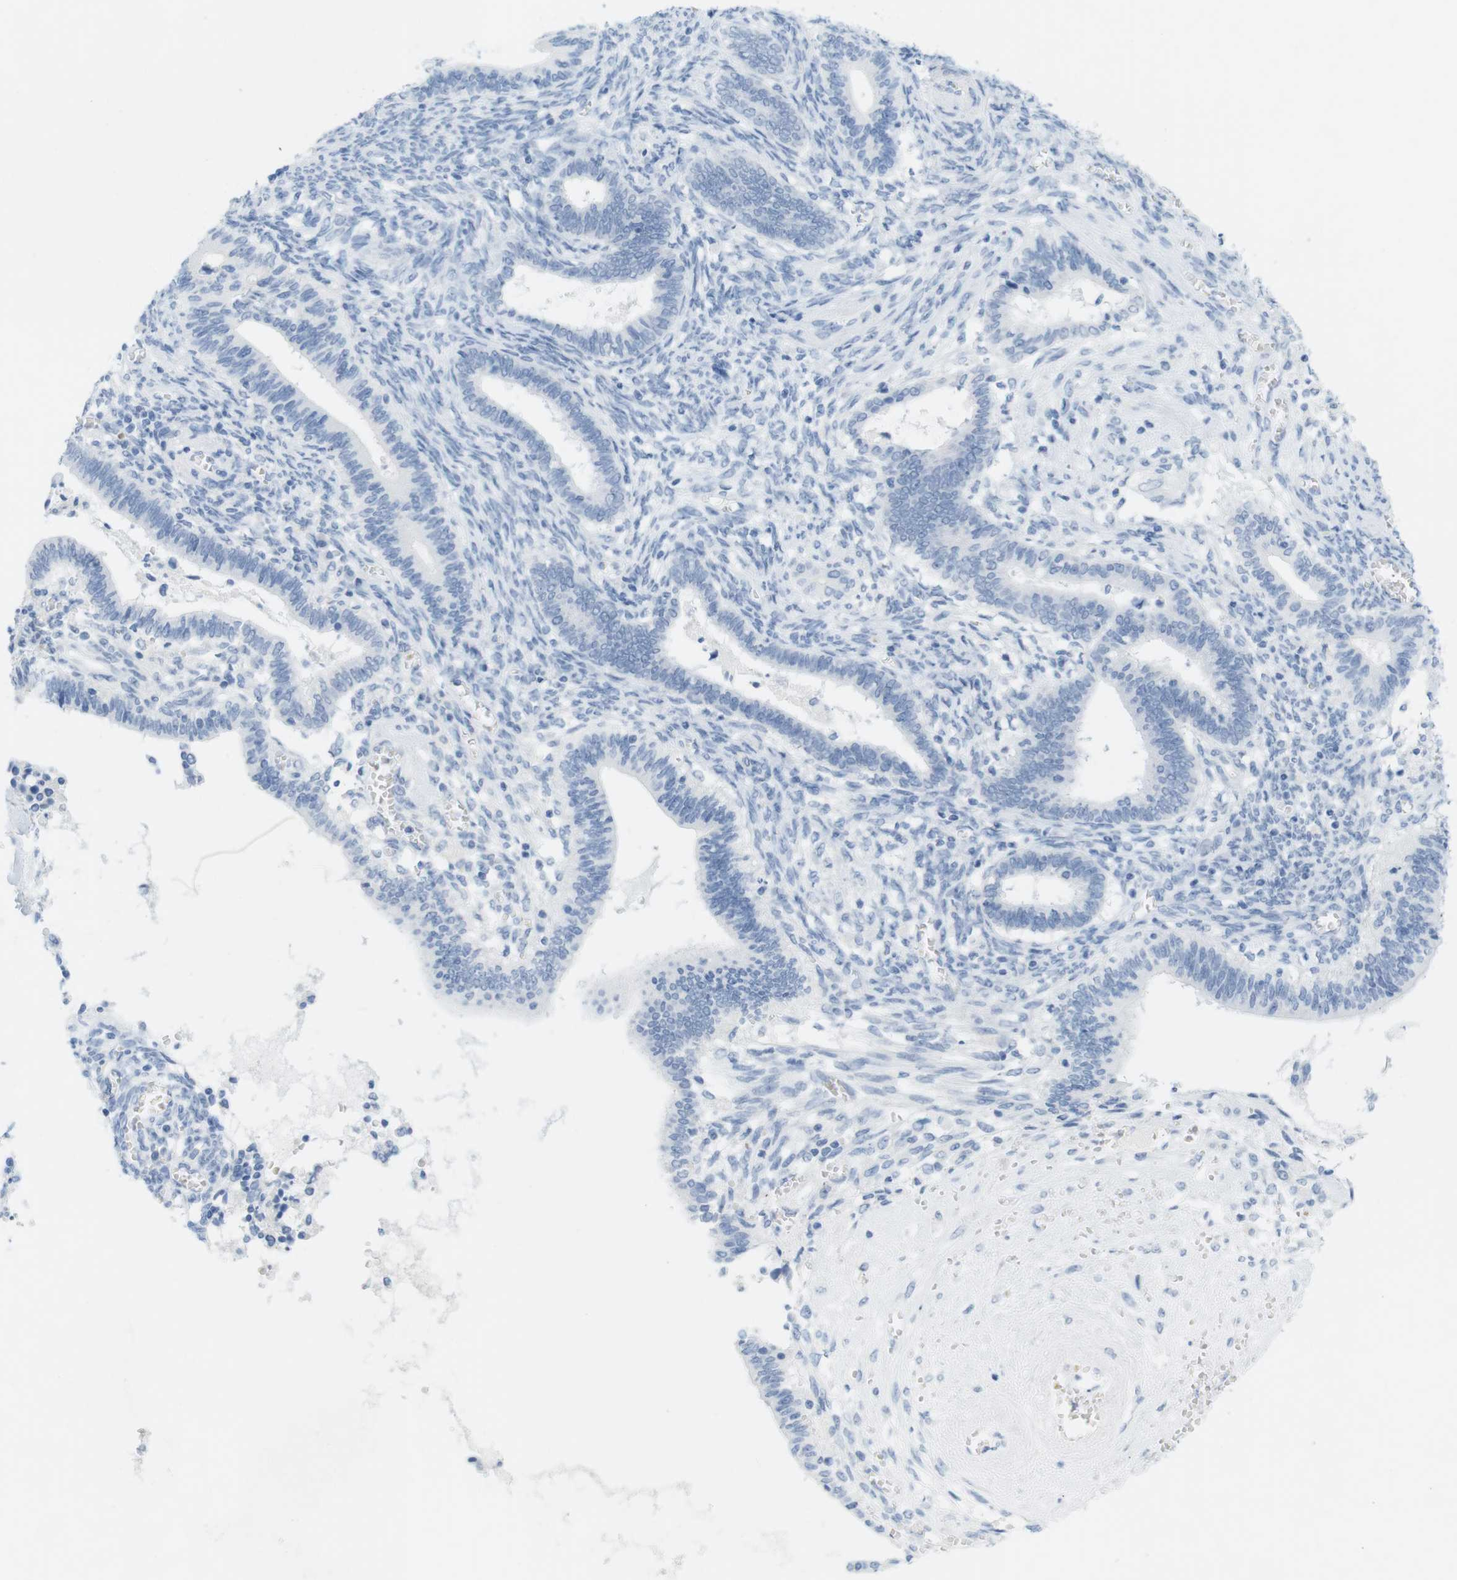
{"staining": {"intensity": "negative", "quantity": "none", "location": "none"}, "tissue": "cervical cancer", "cell_type": "Tumor cells", "image_type": "cancer", "snomed": [{"axis": "morphology", "description": "Adenocarcinoma, NOS"}, {"axis": "topography", "description": "Cervix"}], "caption": "Tumor cells show no significant staining in cervical cancer (adenocarcinoma).", "gene": "TNNT2", "patient": {"sex": "female", "age": 44}}